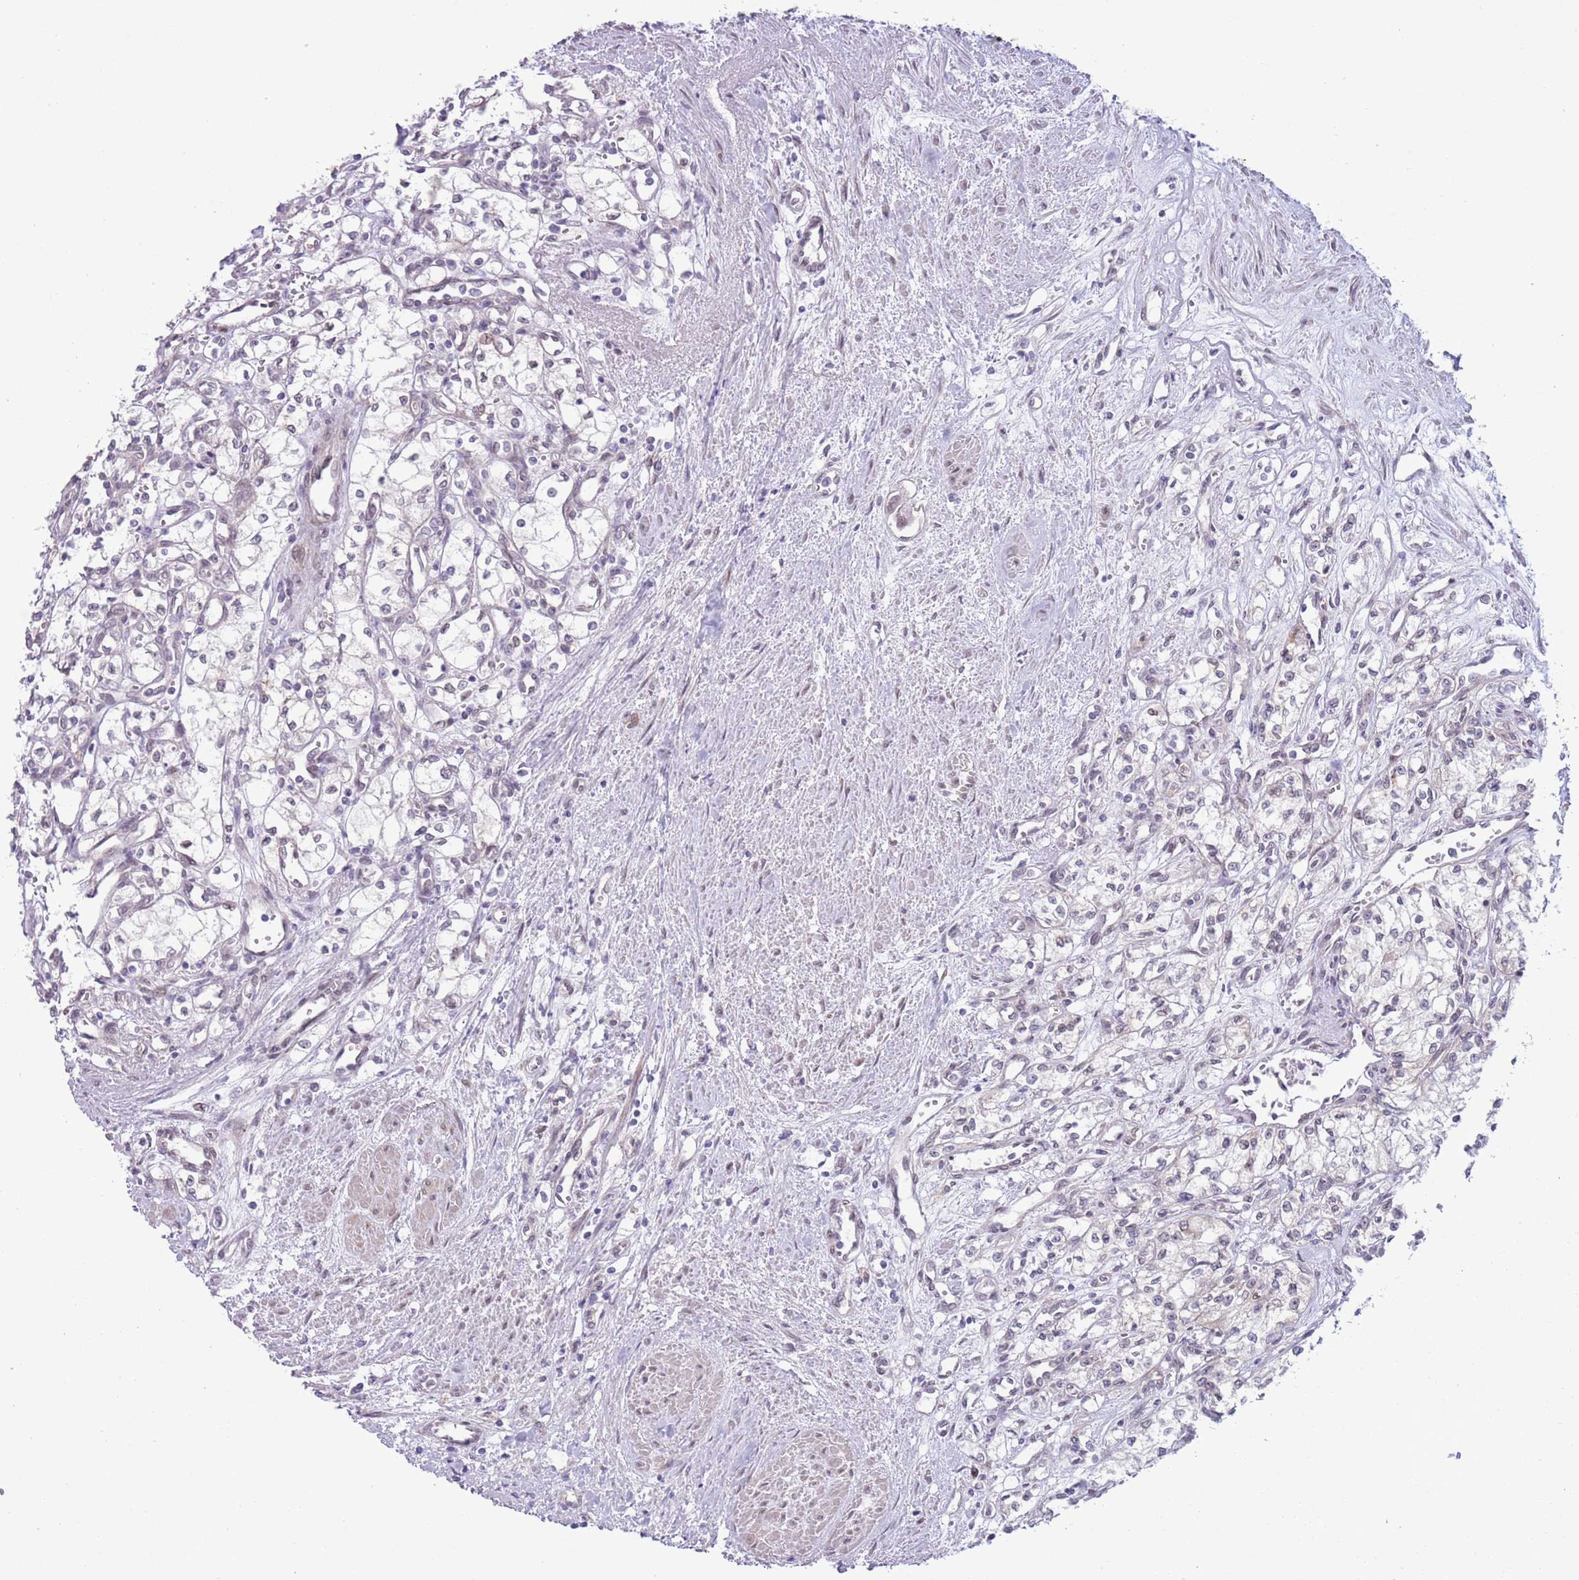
{"staining": {"intensity": "negative", "quantity": "none", "location": "none"}, "tissue": "renal cancer", "cell_type": "Tumor cells", "image_type": "cancer", "snomed": [{"axis": "morphology", "description": "Adenocarcinoma, NOS"}, {"axis": "topography", "description": "Kidney"}], "caption": "Human renal cancer (adenocarcinoma) stained for a protein using immunohistochemistry (IHC) reveals no staining in tumor cells.", "gene": "CCND2", "patient": {"sex": "male", "age": 59}}